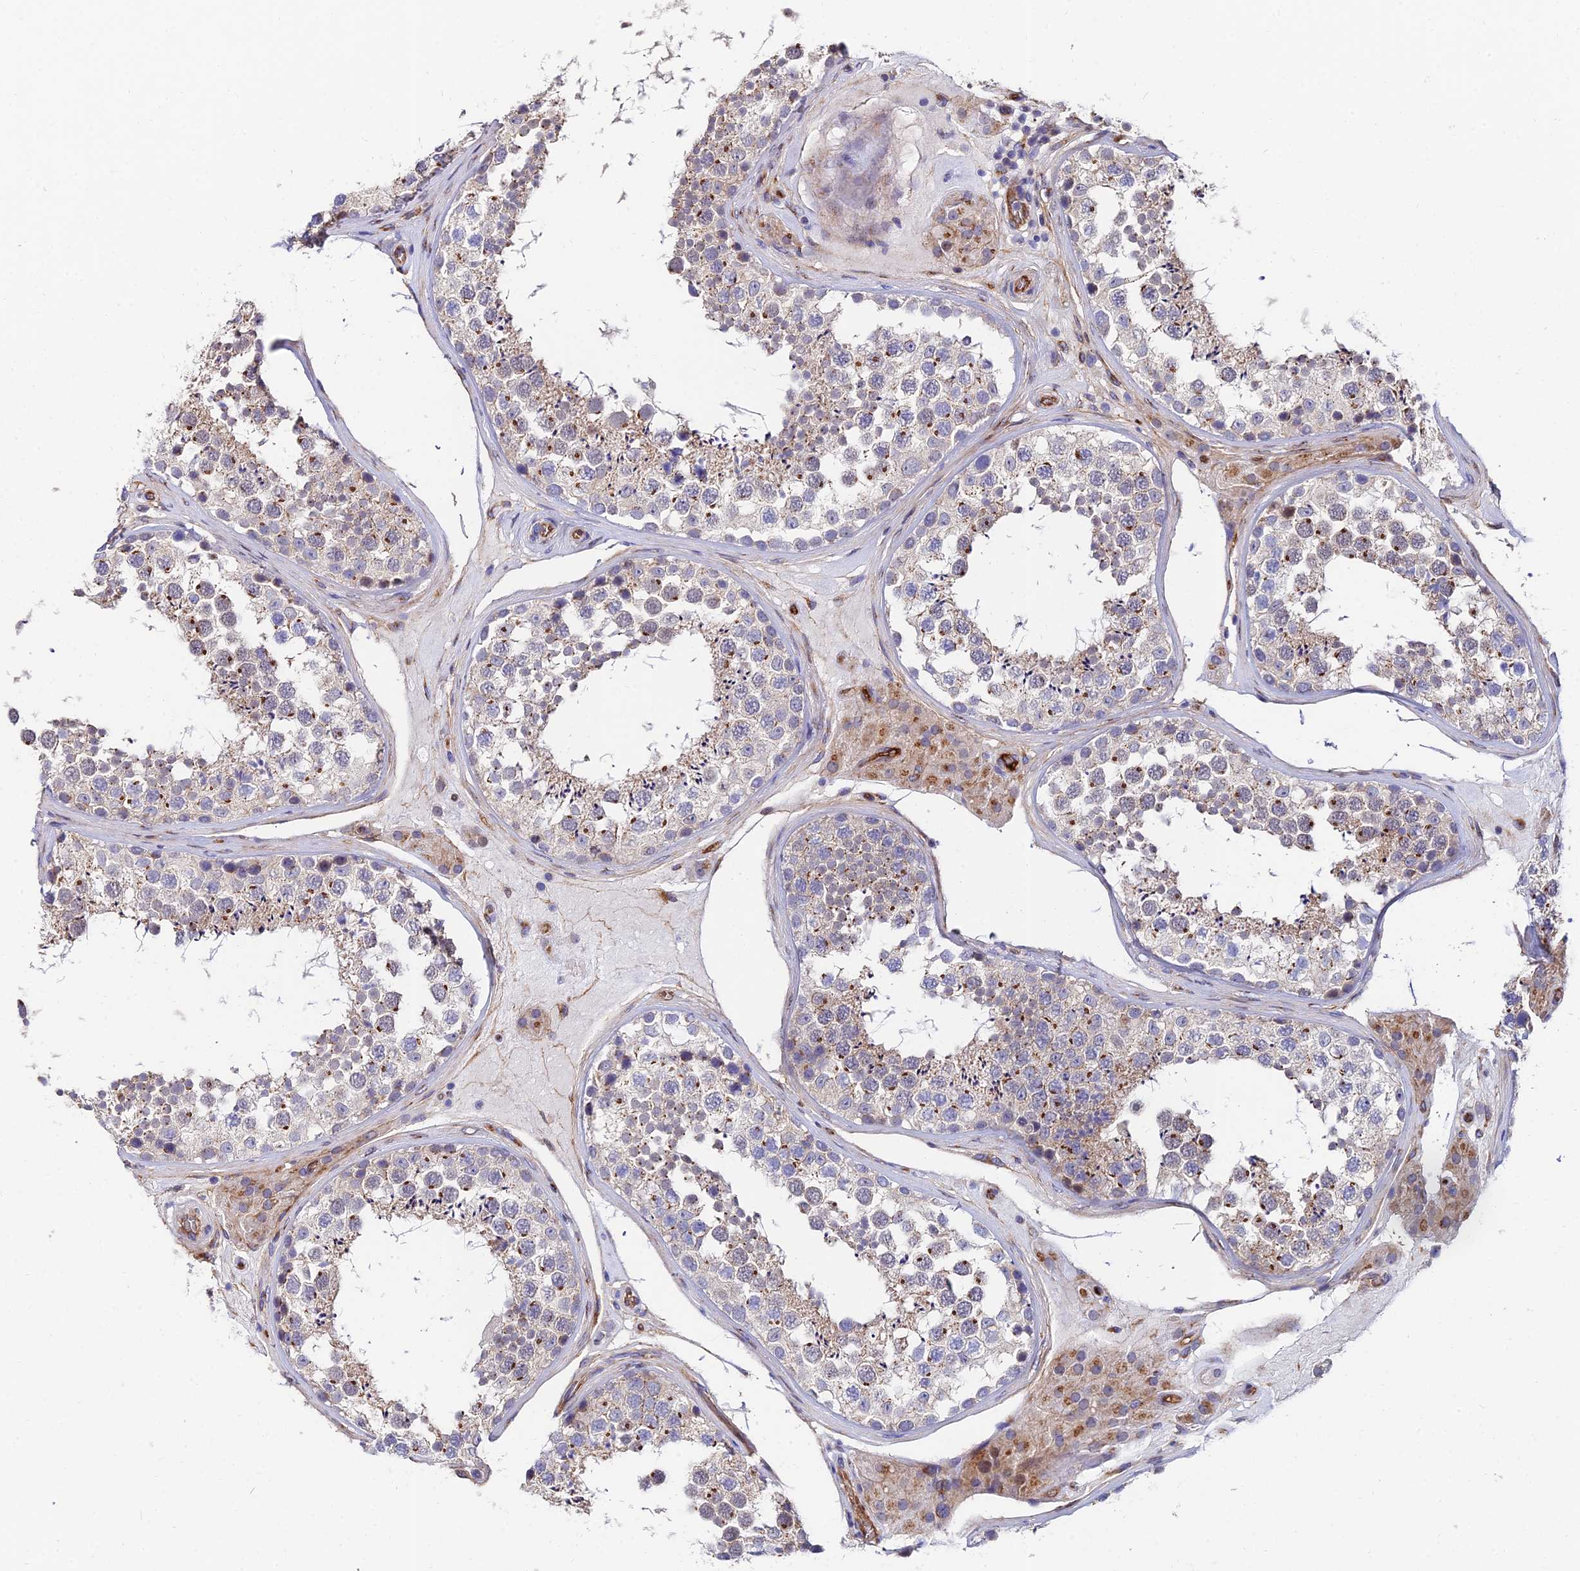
{"staining": {"intensity": "moderate", "quantity": "<25%", "location": "cytoplasmic/membranous"}, "tissue": "testis", "cell_type": "Cells in seminiferous ducts", "image_type": "normal", "snomed": [{"axis": "morphology", "description": "Normal tissue, NOS"}, {"axis": "topography", "description": "Testis"}], "caption": "Immunohistochemical staining of benign human testis displays <25% levels of moderate cytoplasmic/membranous protein expression in approximately <25% of cells in seminiferous ducts.", "gene": "ADGRF3", "patient": {"sex": "male", "age": 46}}